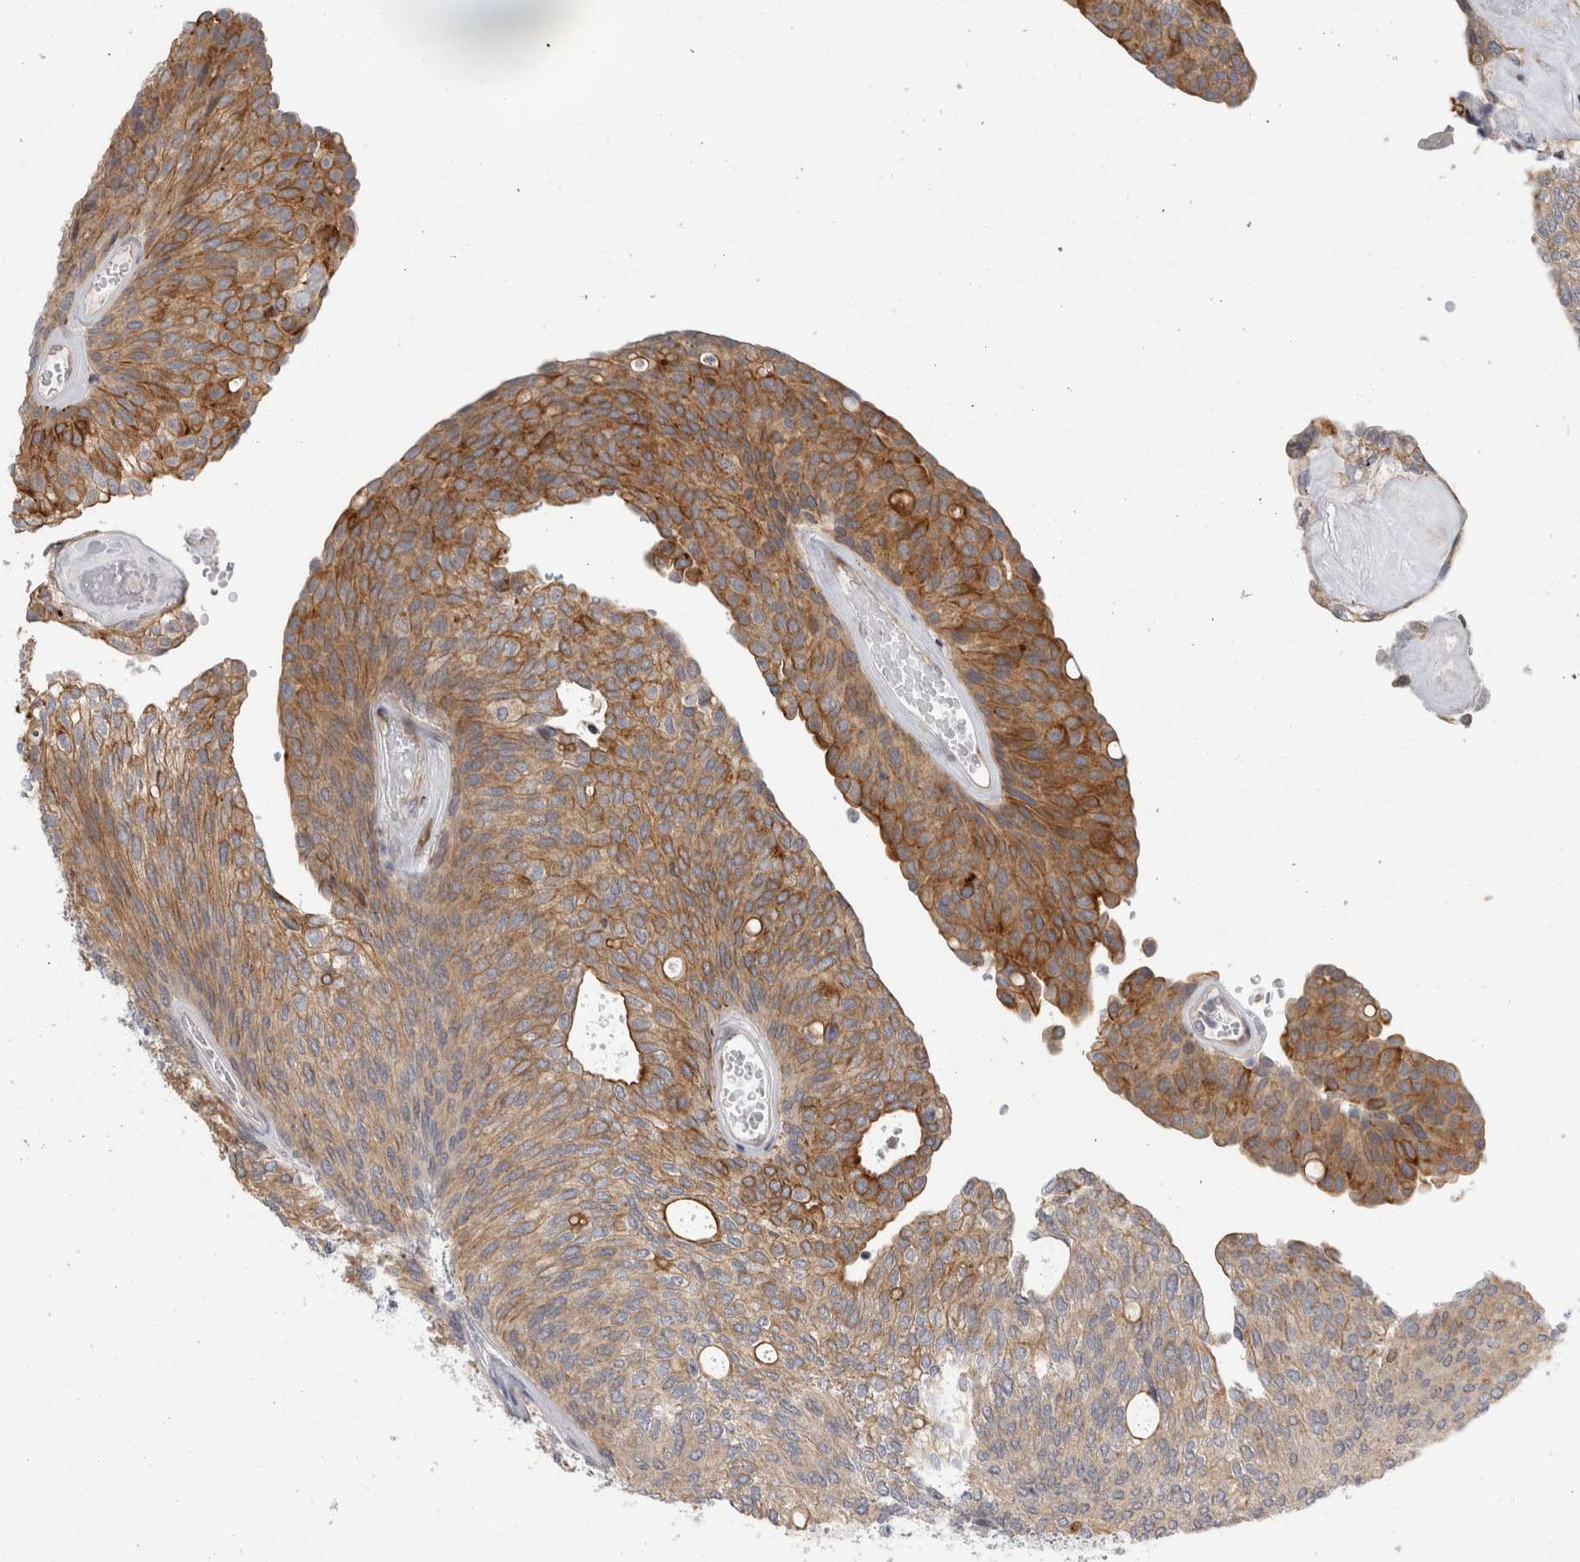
{"staining": {"intensity": "moderate", "quantity": "25%-75%", "location": "cytoplasmic/membranous"}, "tissue": "urothelial cancer", "cell_type": "Tumor cells", "image_type": "cancer", "snomed": [{"axis": "morphology", "description": "Urothelial carcinoma, Low grade"}, {"axis": "topography", "description": "Urinary bladder"}], "caption": "Protein expression analysis of human urothelial cancer reveals moderate cytoplasmic/membranous staining in about 25%-75% of tumor cells.", "gene": "UTP25", "patient": {"sex": "female", "age": 79}}